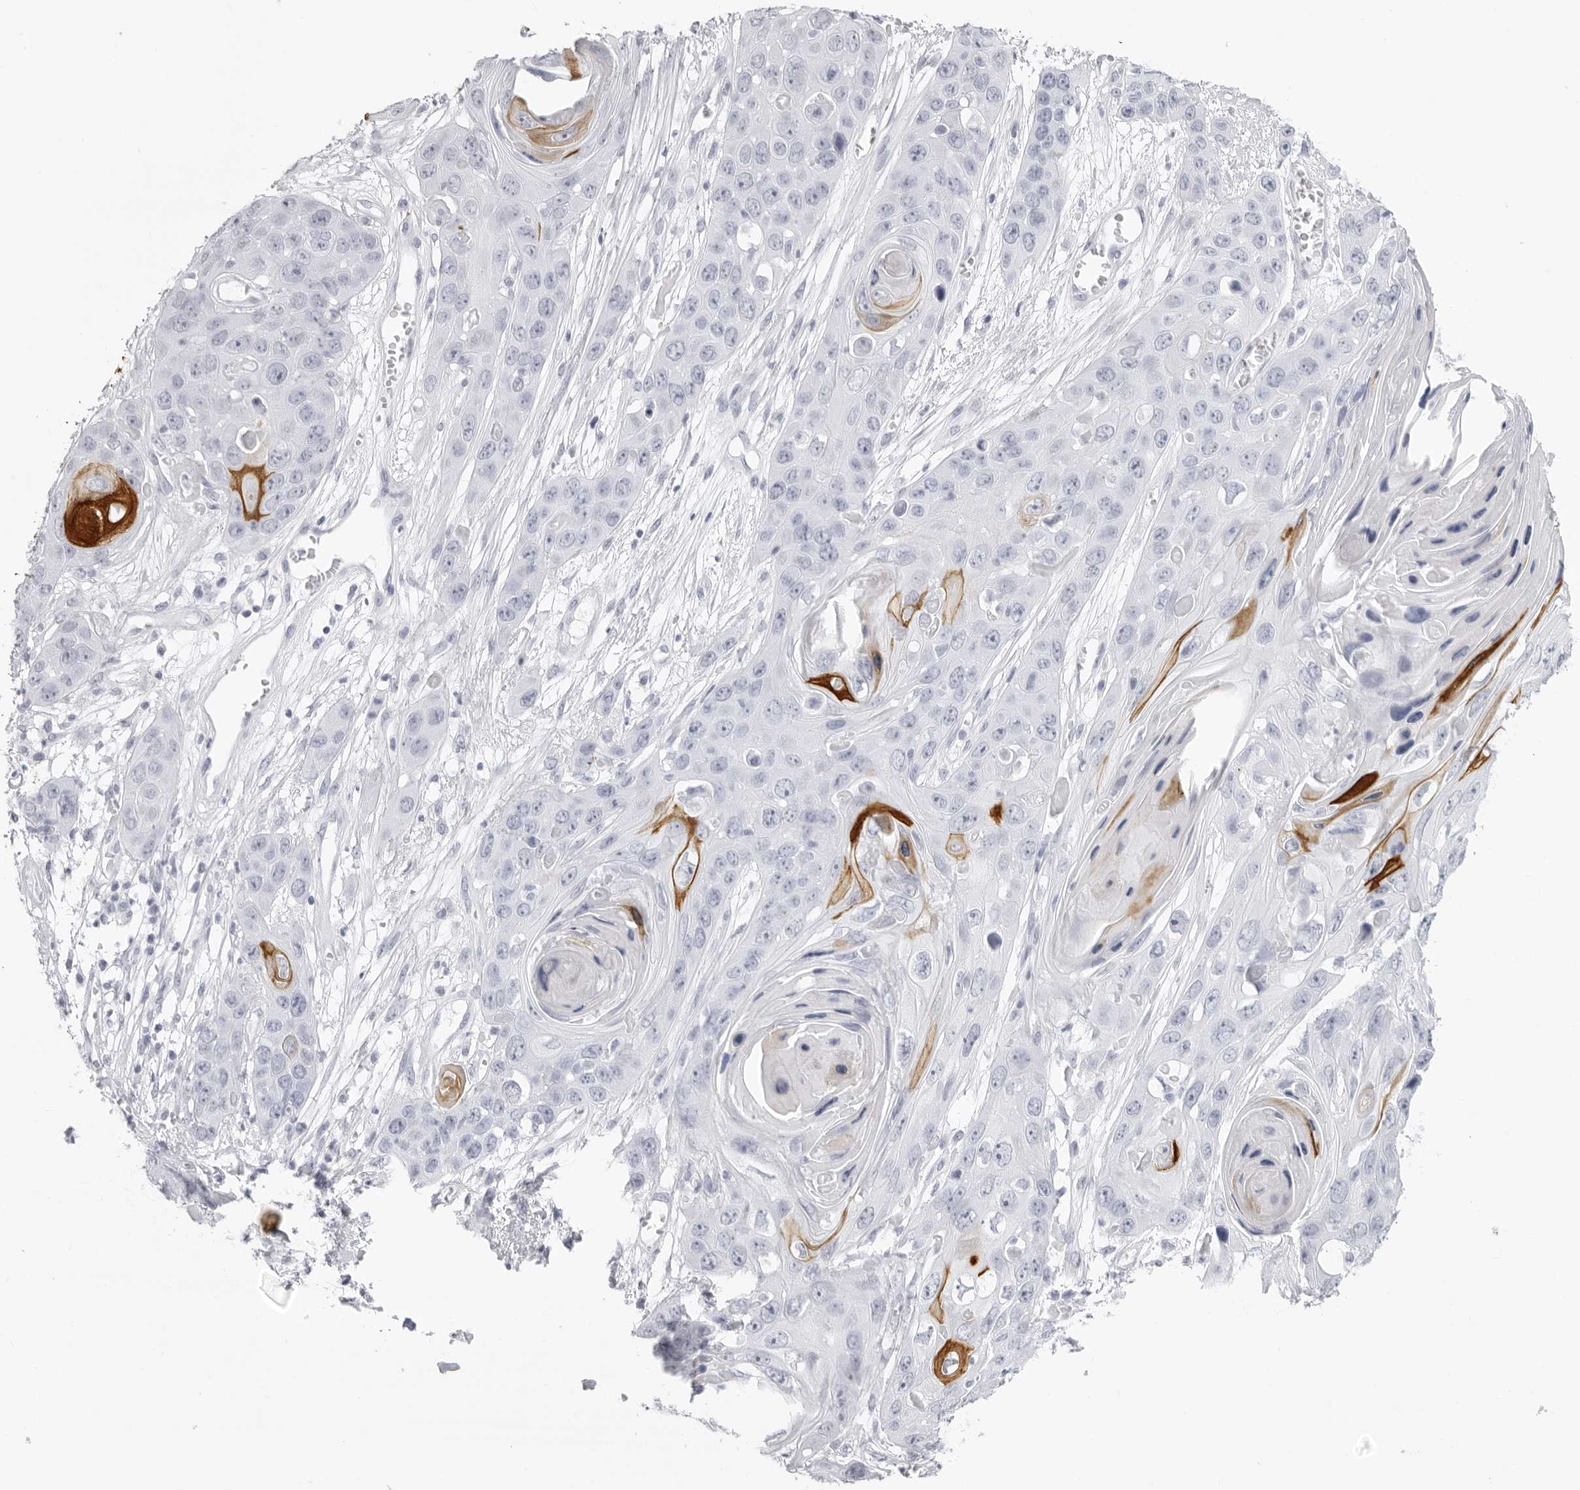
{"staining": {"intensity": "strong", "quantity": "<25%", "location": "cytoplasmic/membranous"}, "tissue": "skin cancer", "cell_type": "Tumor cells", "image_type": "cancer", "snomed": [{"axis": "morphology", "description": "Squamous cell carcinoma, NOS"}, {"axis": "topography", "description": "Skin"}], "caption": "This photomicrograph exhibits immunohistochemistry staining of human skin squamous cell carcinoma, with medium strong cytoplasmic/membranous positivity in about <25% of tumor cells.", "gene": "KLK9", "patient": {"sex": "male", "age": 55}}